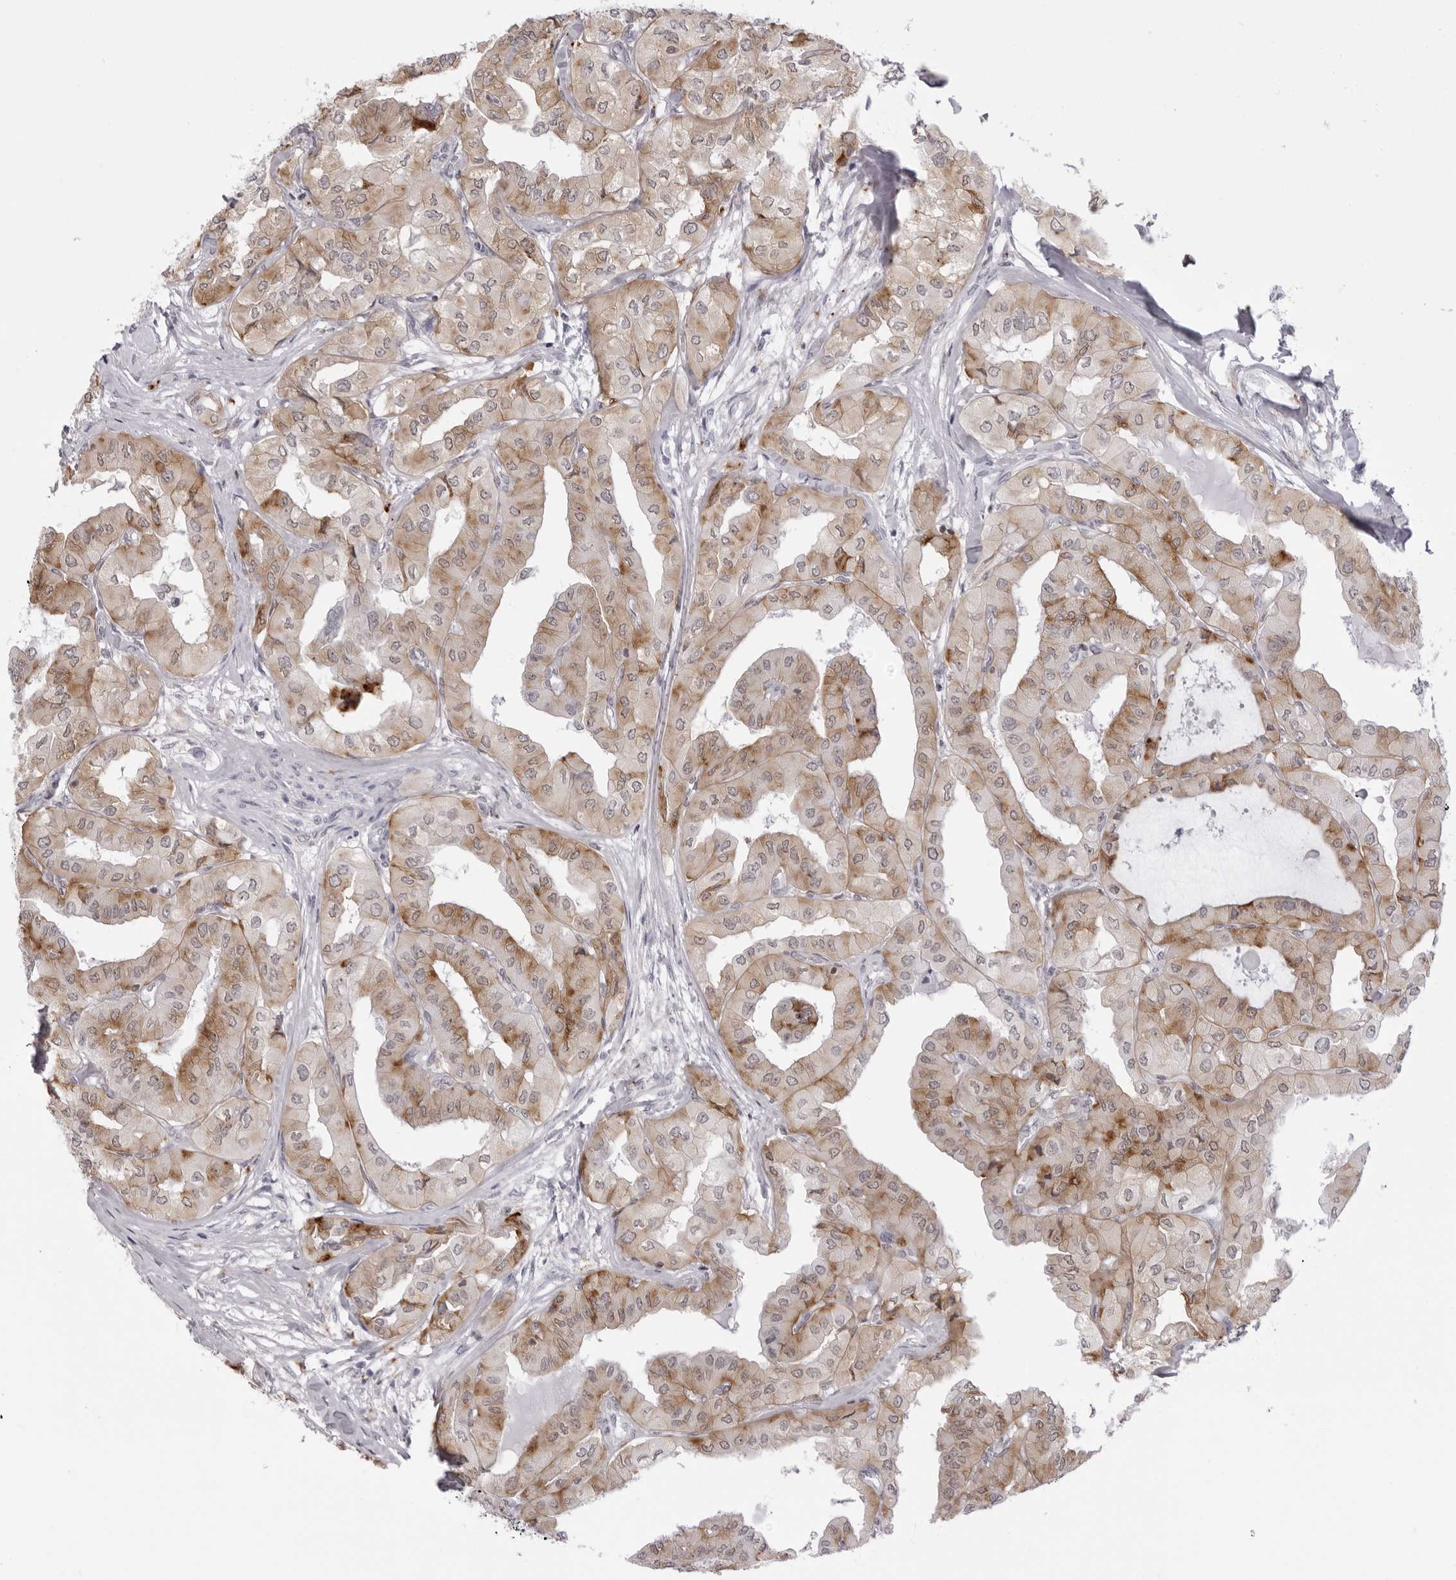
{"staining": {"intensity": "weak", "quantity": "25%-75%", "location": "cytoplasmic/membranous"}, "tissue": "thyroid cancer", "cell_type": "Tumor cells", "image_type": "cancer", "snomed": [{"axis": "morphology", "description": "Papillary adenocarcinoma, NOS"}, {"axis": "topography", "description": "Thyroid gland"}], "caption": "Weak cytoplasmic/membranous protein expression is identified in approximately 25%-75% of tumor cells in thyroid cancer (papillary adenocarcinoma).", "gene": "IL25", "patient": {"sex": "female", "age": 59}}